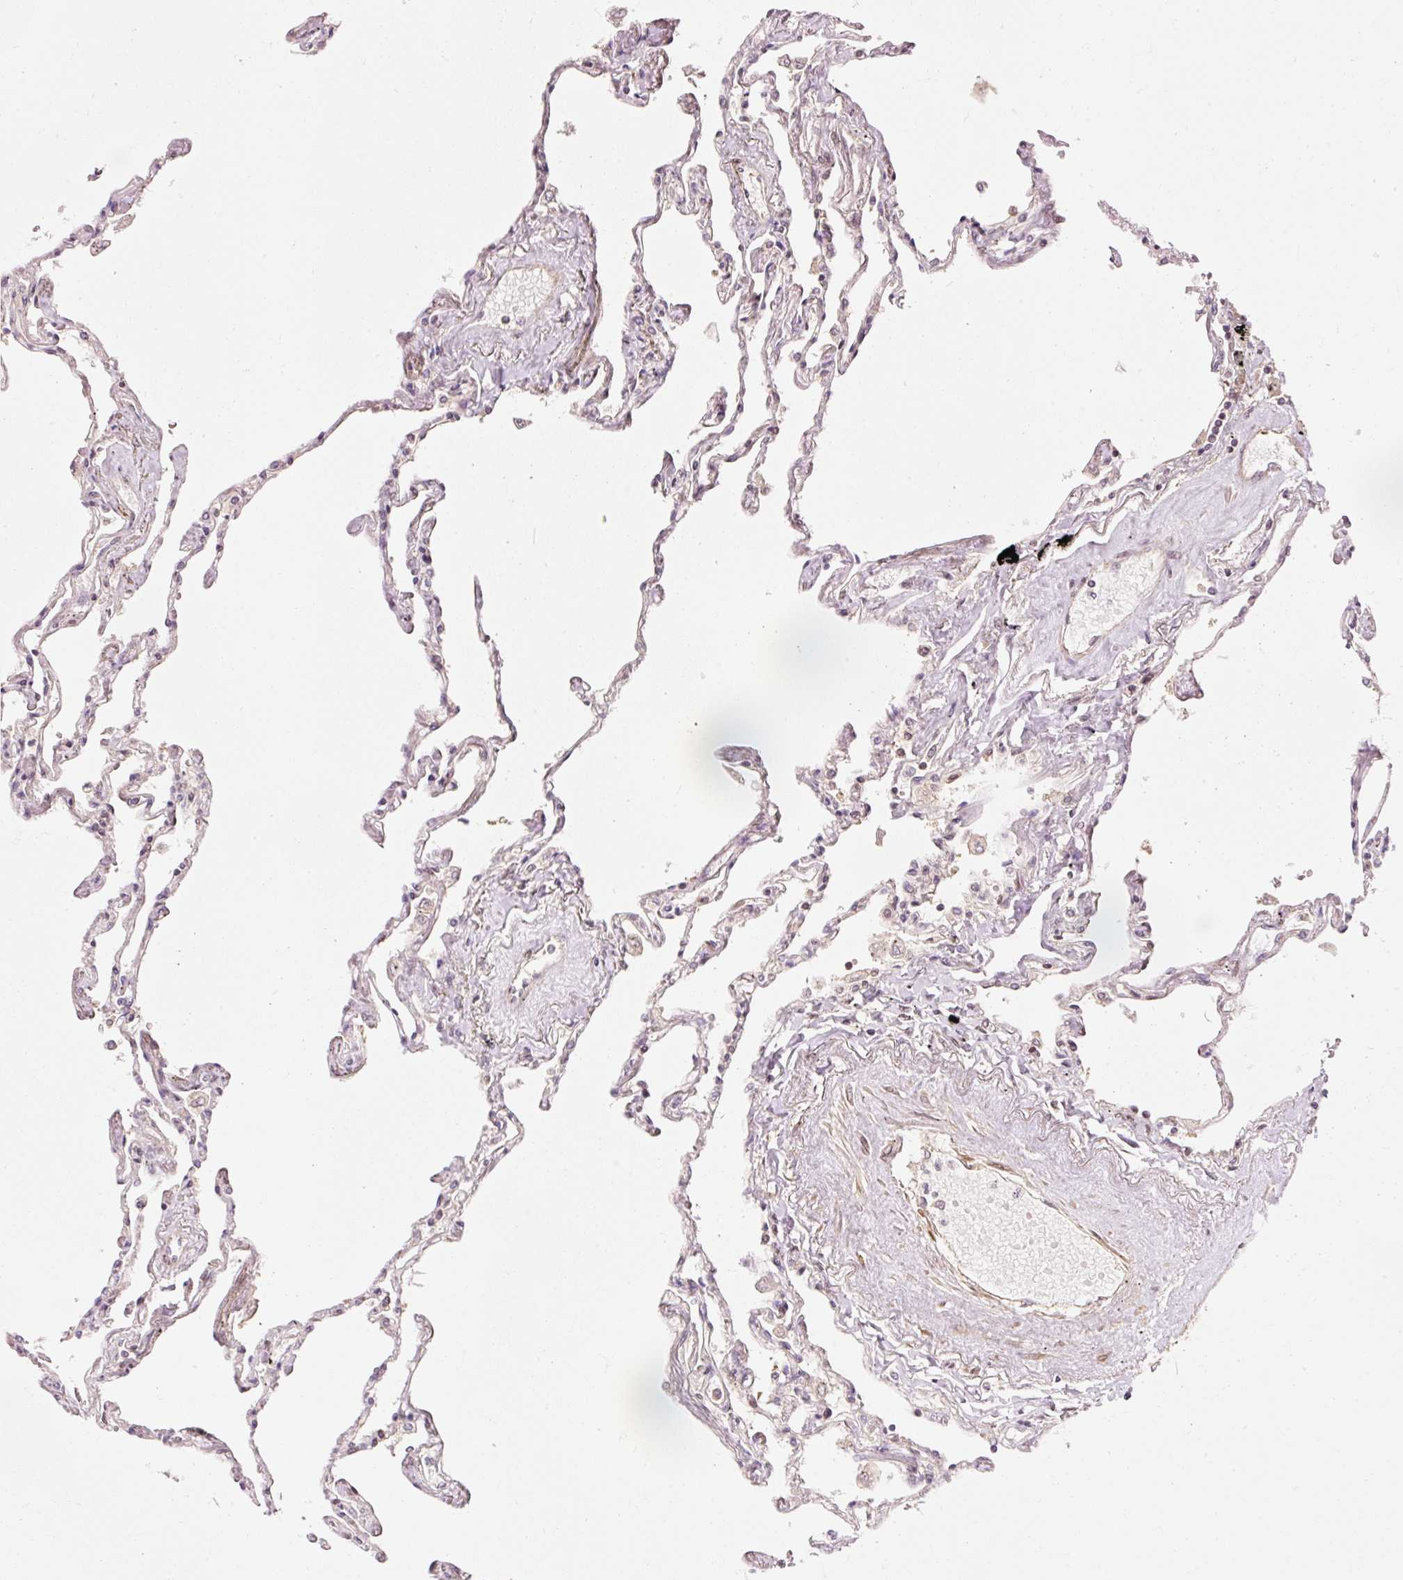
{"staining": {"intensity": "moderate", "quantity": "<25%", "location": "cytoplasmic/membranous"}, "tissue": "lung", "cell_type": "Alveolar cells", "image_type": "normal", "snomed": [{"axis": "morphology", "description": "Normal tissue, NOS"}, {"axis": "topography", "description": "Lung"}], "caption": "A photomicrograph of human lung stained for a protein exhibits moderate cytoplasmic/membranous brown staining in alveolar cells. (DAB (3,3'-diaminobenzidine) IHC, brown staining for protein, blue staining for nuclei).", "gene": "PDAP1", "patient": {"sex": "female", "age": 67}}